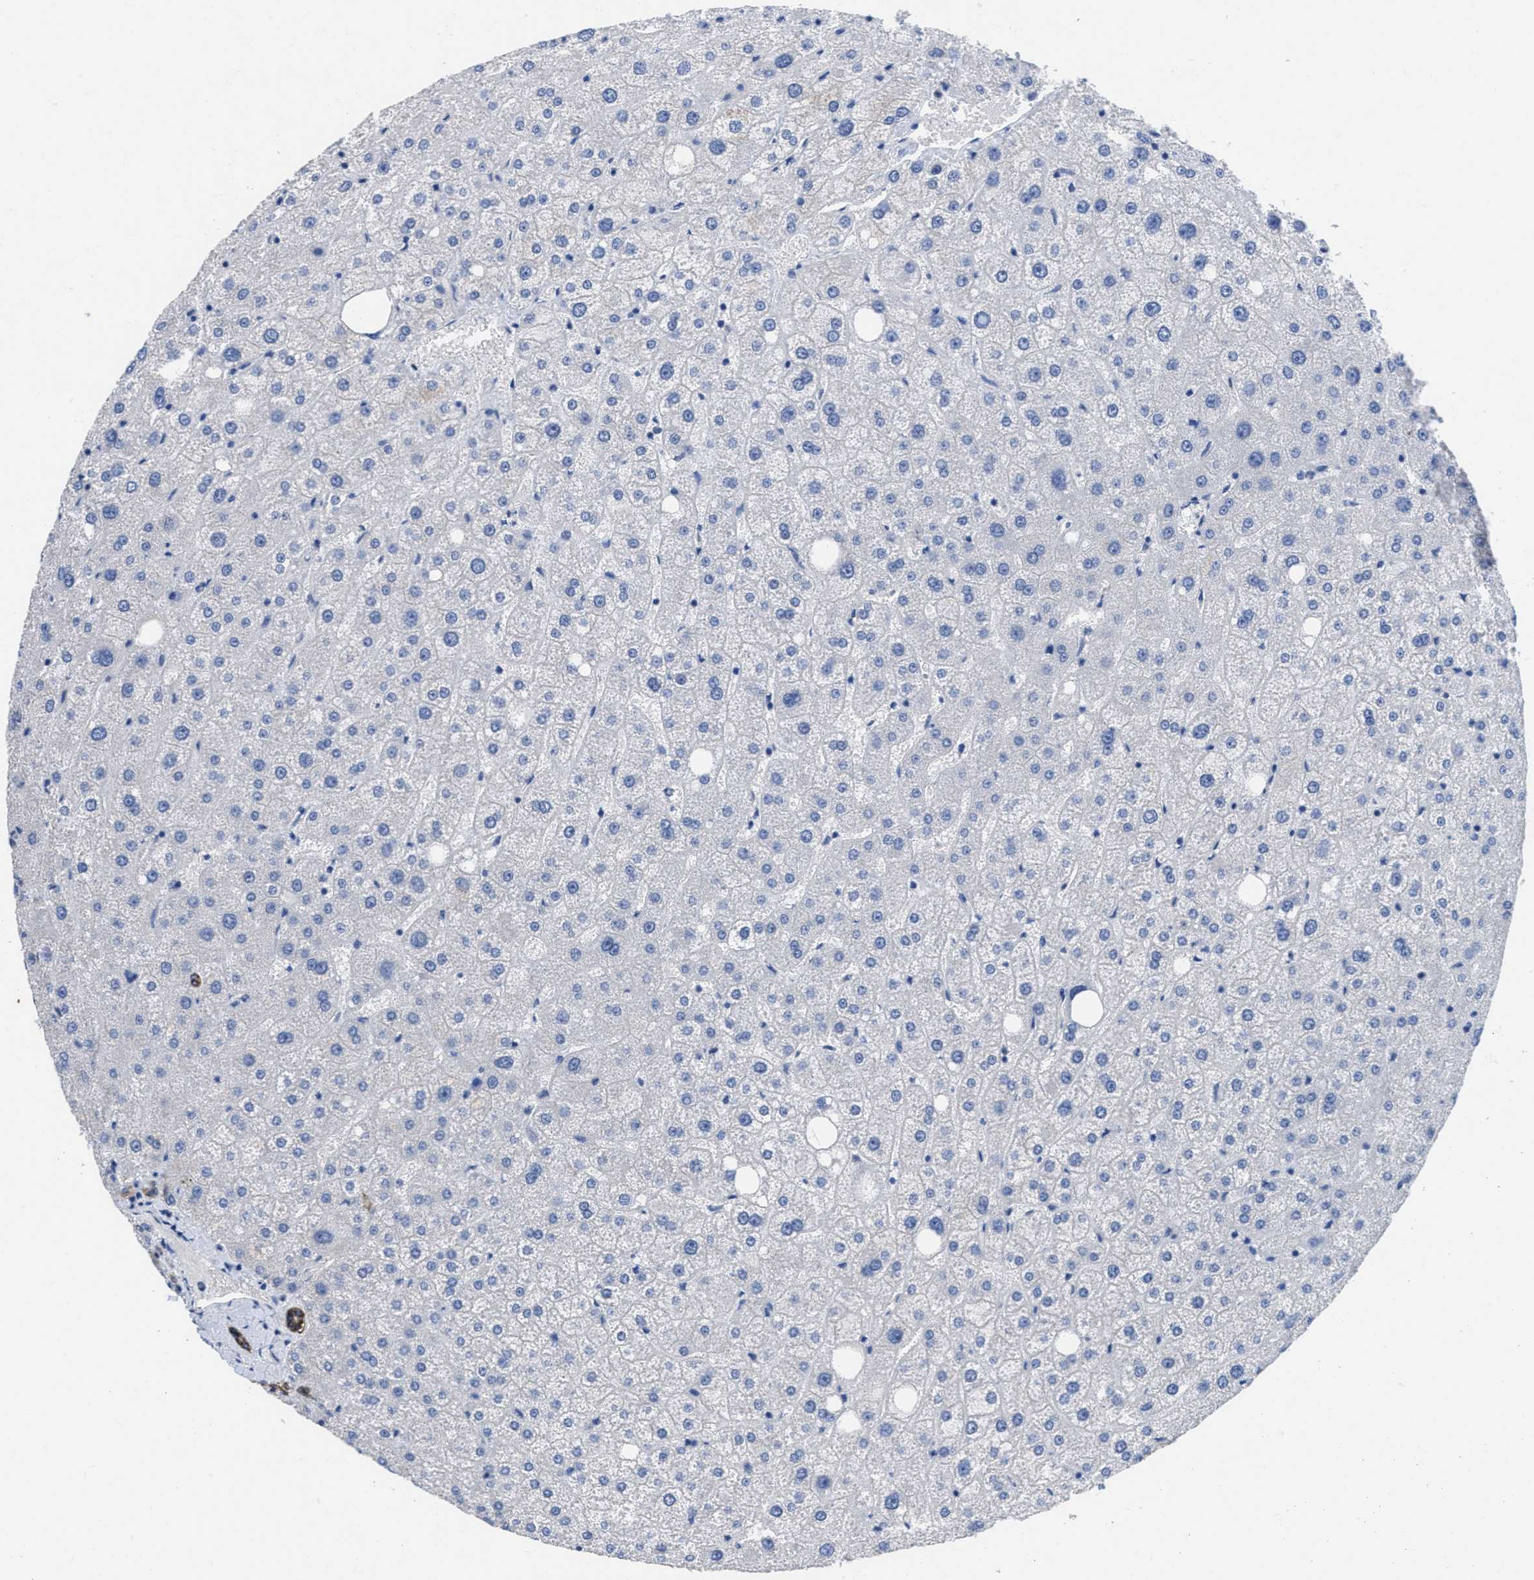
{"staining": {"intensity": "strong", "quantity": ">75%", "location": "cytoplasmic/membranous"}, "tissue": "liver", "cell_type": "Cholangiocytes", "image_type": "normal", "snomed": [{"axis": "morphology", "description": "Normal tissue, NOS"}, {"axis": "topography", "description": "Liver"}], "caption": "A histopathology image of human liver stained for a protein reveals strong cytoplasmic/membranous brown staining in cholangiocytes. (DAB (3,3'-diaminobenzidine) IHC, brown staining for protein, blue staining for nuclei).", "gene": "CA9", "patient": {"sex": "male", "age": 73}}